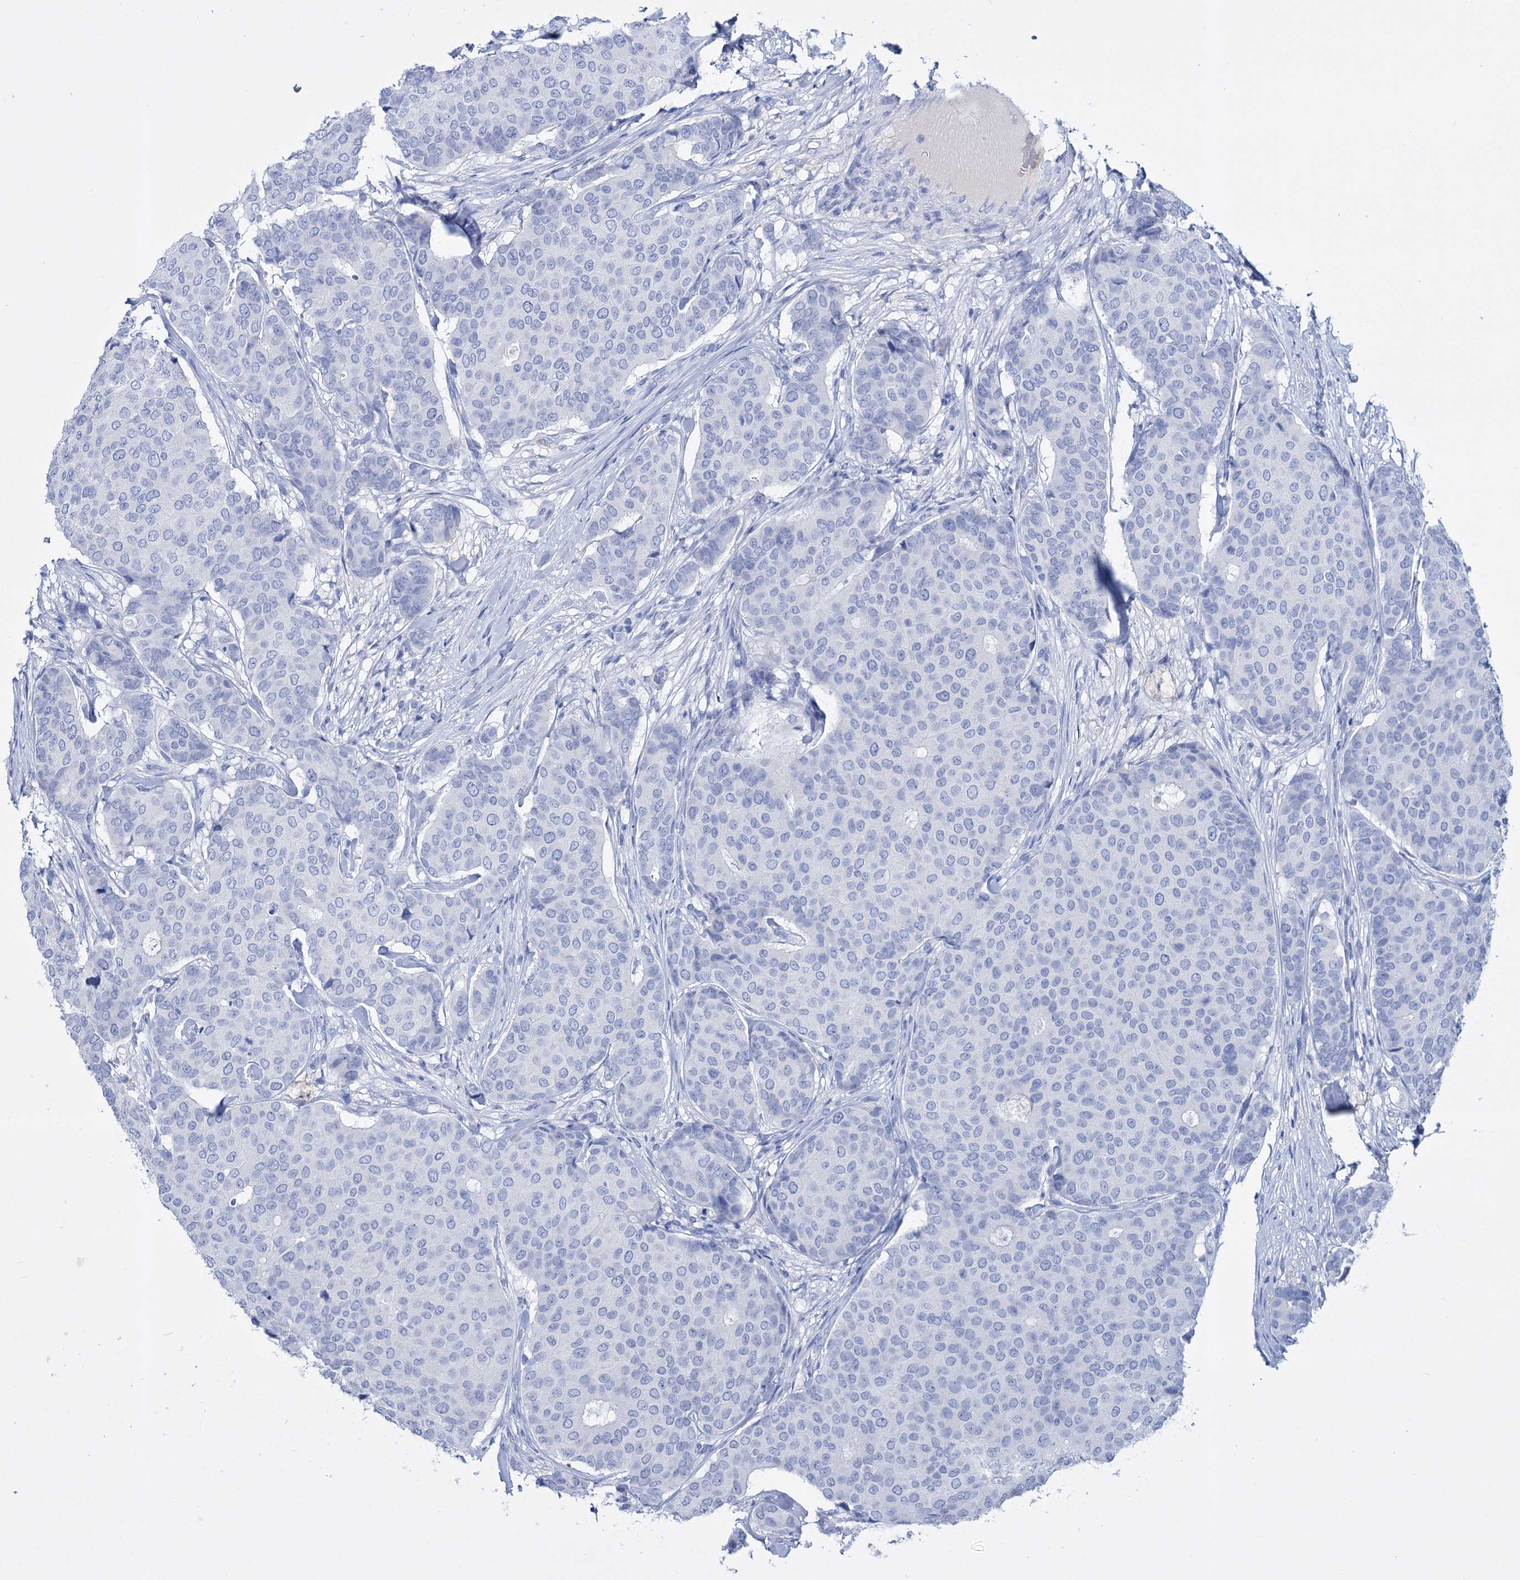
{"staining": {"intensity": "negative", "quantity": "none", "location": "none"}, "tissue": "breast cancer", "cell_type": "Tumor cells", "image_type": "cancer", "snomed": [{"axis": "morphology", "description": "Duct carcinoma"}, {"axis": "topography", "description": "Breast"}], "caption": "Protein analysis of breast cancer shows no significant staining in tumor cells.", "gene": "FBXW12", "patient": {"sex": "female", "age": 75}}